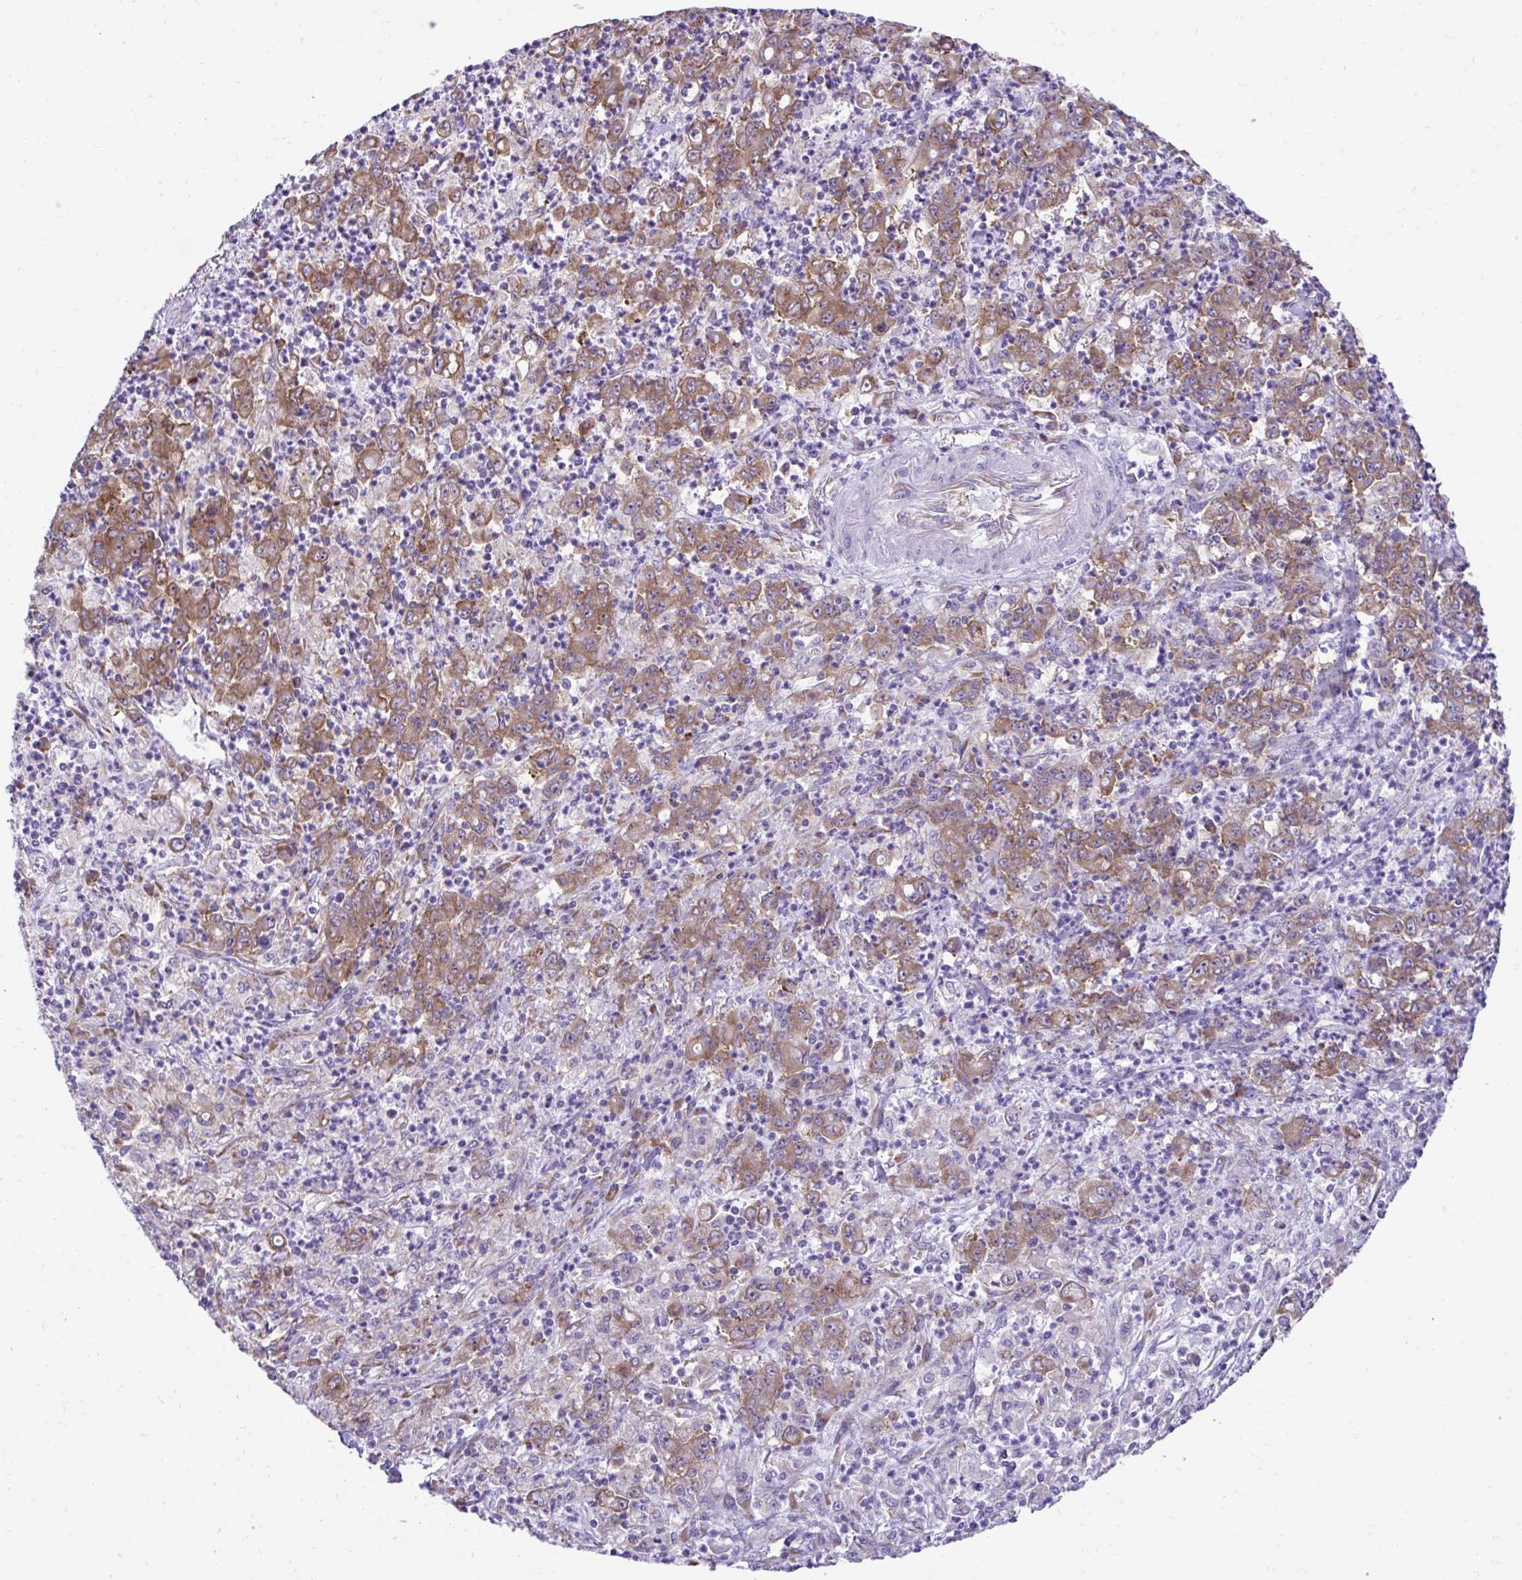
{"staining": {"intensity": "moderate", "quantity": "25%-75%", "location": "cytoplasmic/membranous"}, "tissue": "stomach cancer", "cell_type": "Tumor cells", "image_type": "cancer", "snomed": [{"axis": "morphology", "description": "Adenocarcinoma, NOS"}, {"axis": "topography", "description": "Stomach, lower"}], "caption": "There is medium levels of moderate cytoplasmic/membranous positivity in tumor cells of stomach adenocarcinoma, as demonstrated by immunohistochemical staining (brown color).", "gene": "RPL7", "patient": {"sex": "female", "age": 71}}